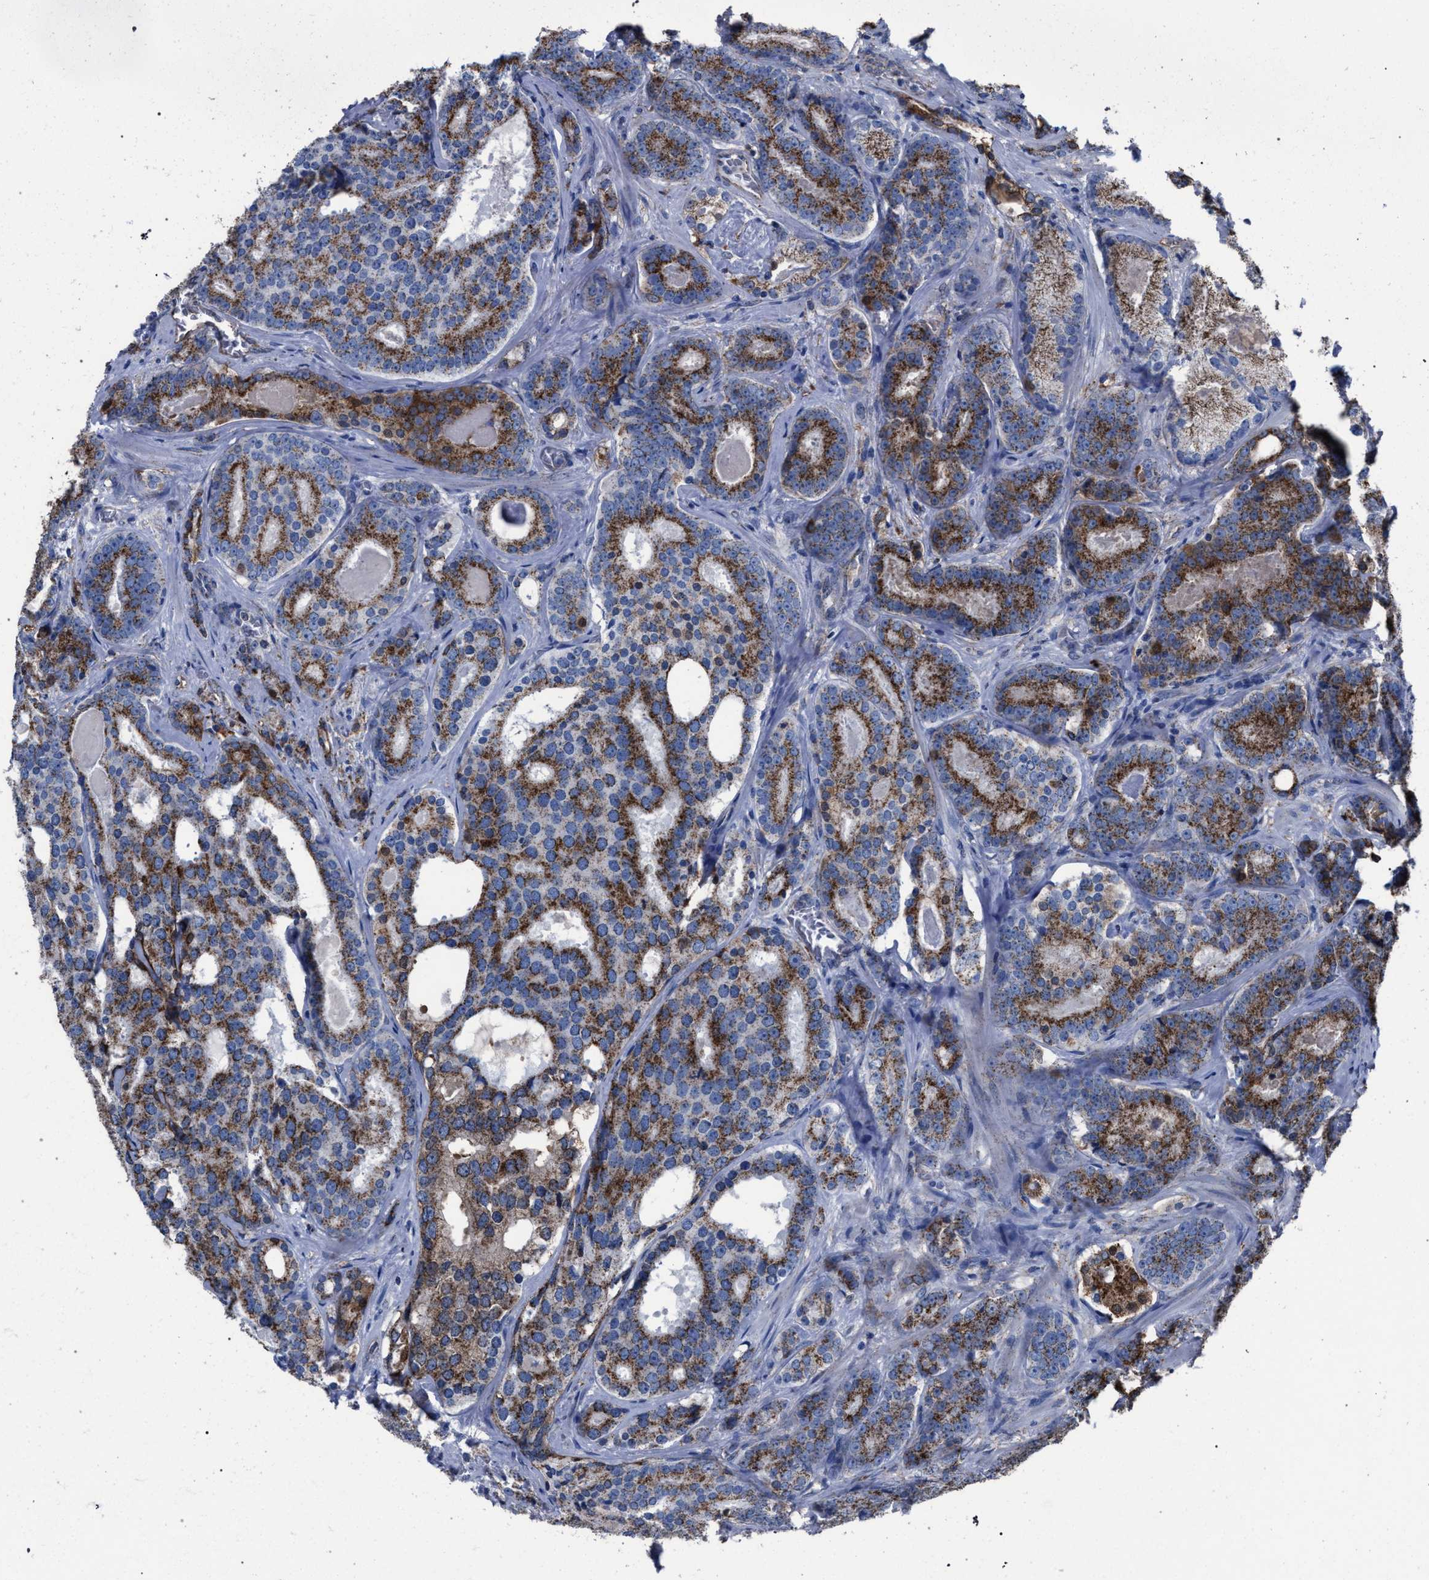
{"staining": {"intensity": "strong", "quantity": ">75%", "location": "cytoplasmic/membranous"}, "tissue": "prostate cancer", "cell_type": "Tumor cells", "image_type": "cancer", "snomed": [{"axis": "morphology", "description": "Adenocarcinoma, High grade"}, {"axis": "topography", "description": "Prostate"}], "caption": "Immunohistochemistry (DAB) staining of human prostate cancer (high-grade adenocarcinoma) shows strong cytoplasmic/membranous protein positivity in approximately >75% of tumor cells. (Brightfield microscopy of DAB IHC at high magnification).", "gene": "HSD17B4", "patient": {"sex": "male", "age": 60}}